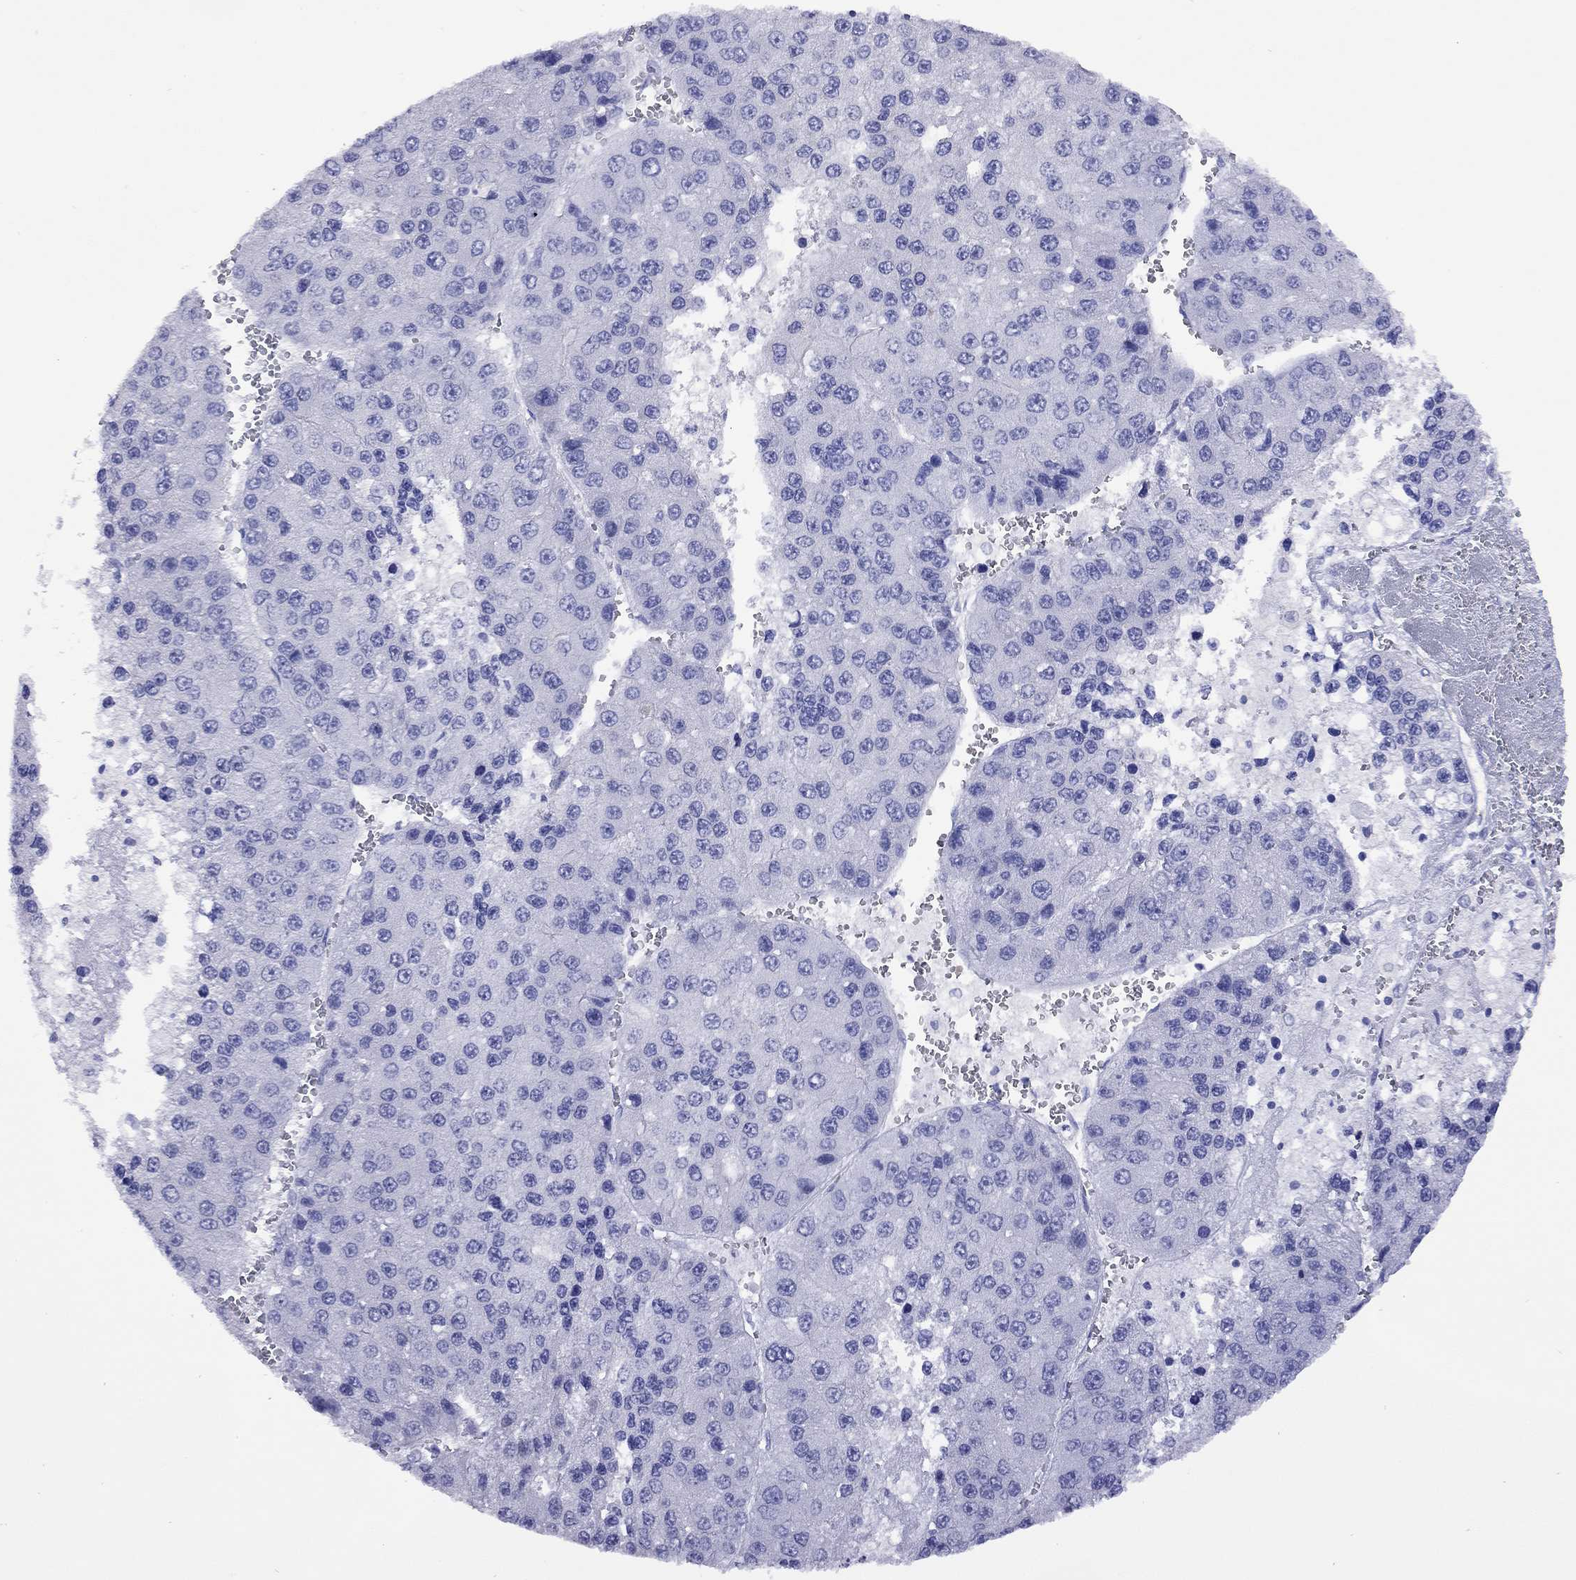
{"staining": {"intensity": "negative", "quantity": "none", "location": "none"}, "tissue": "liver cancer", "cell_type": "Tumor cells", "image_type": "cancer", "snomed": [{"axis": "morphology", "description": "Carcinoma, Hepatocellular, NOS"}, {"axis": "topography", "description": "Liver"}], "caption": "Liver cancer was stained to show a protein in brown. There is no significant expression in tumor cells. The staining is performed using DAB brown chromogen with nuclei counter-stained in using hematoxylin.", "gene": "FIGLA", "patient": {"sex": "female", "age": 73}}